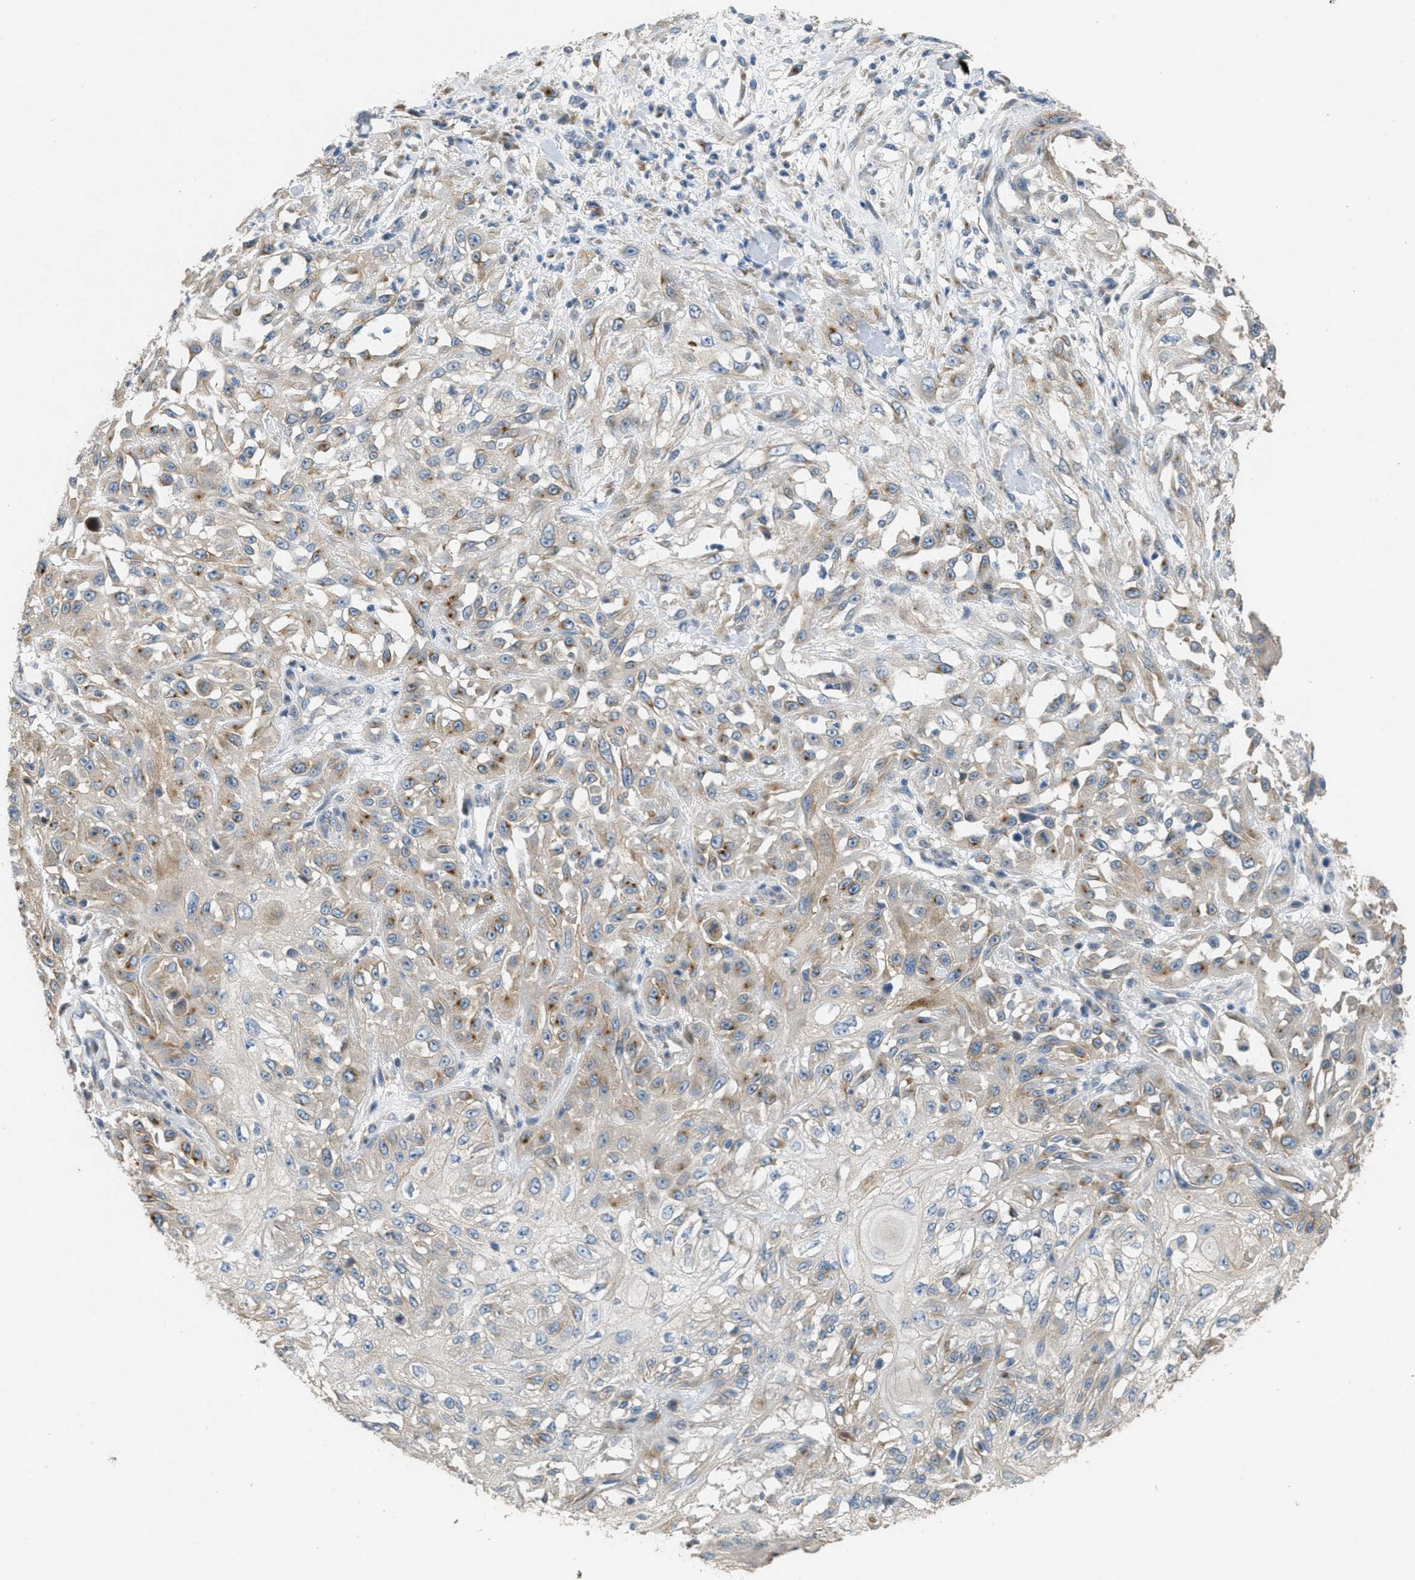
{"staining": {"intensity": "moderate", "quantity": "25%-75%", "location": "cytoplasmic/membranous"}, "tissue": "skin cancer", "cell_type": "Tumor cells", "image_type": "cancer", "snomed": [{"axis": "morphology", "description": "Squamous cell carcinoma, NOS"}, {"axis": "morphology", "description": "Squamous cell carcinoma, metastatic, NOS"}, {"axis": "topography", "description": "Skin"}, {"axis": "topography", "description": "Lymph node"}], "caption": "Immunohistochemistry staining of squamous cell carcinoma (skin), which reveals medium levels of moderate cytoplasmic/membranous staining in approximately 25%-75% of tumor cells indicating moderate cytoplasmic/membranous protein expression. The staining was performed using DAB (3,3'-diaminobenzidine) (brown) for protein detection and nuclei were counterstained in hematoxylin (blue).", "gene": "ADCY5", "patient": {"sex": "male", "age": 75}}